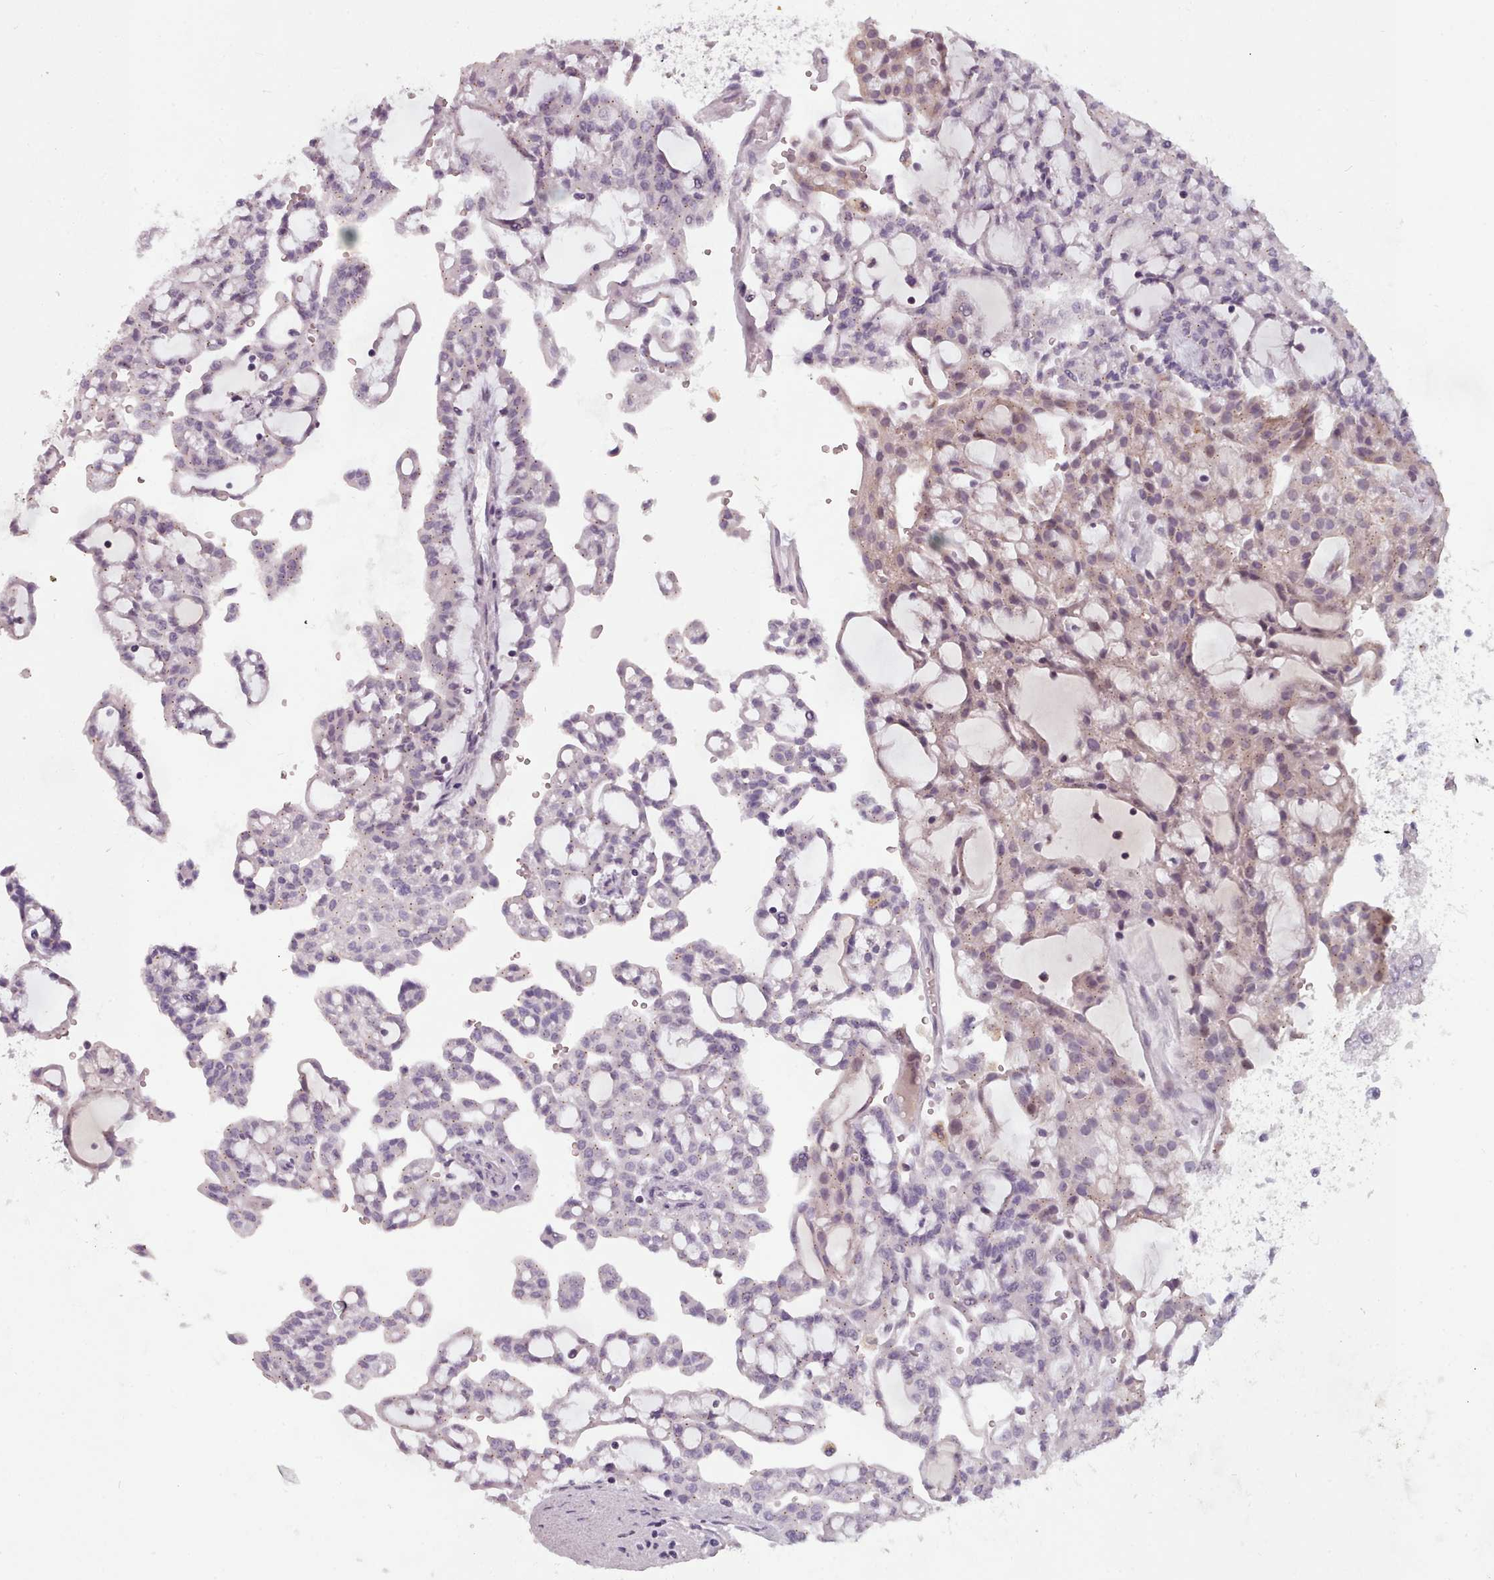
{"staining": {"intensity": "weak", "quantity": "<25%", "location": "cytoplasmic/membranous"}, "tissue": "renal cancer", "cell_type": "Tumor cells", "image_type": "cancer", "snomed": [{"axis": "morphology", "description": "Adenocarcinoma, NOS"}, {"axis": "topography", "description": "Kidney"}], "caption": "Immunohistochemical staining of renal cancer exhibits no significant expression in tumor cells.", "gene": "PBX4", "patient": {"sex": "male", "age": 63}}